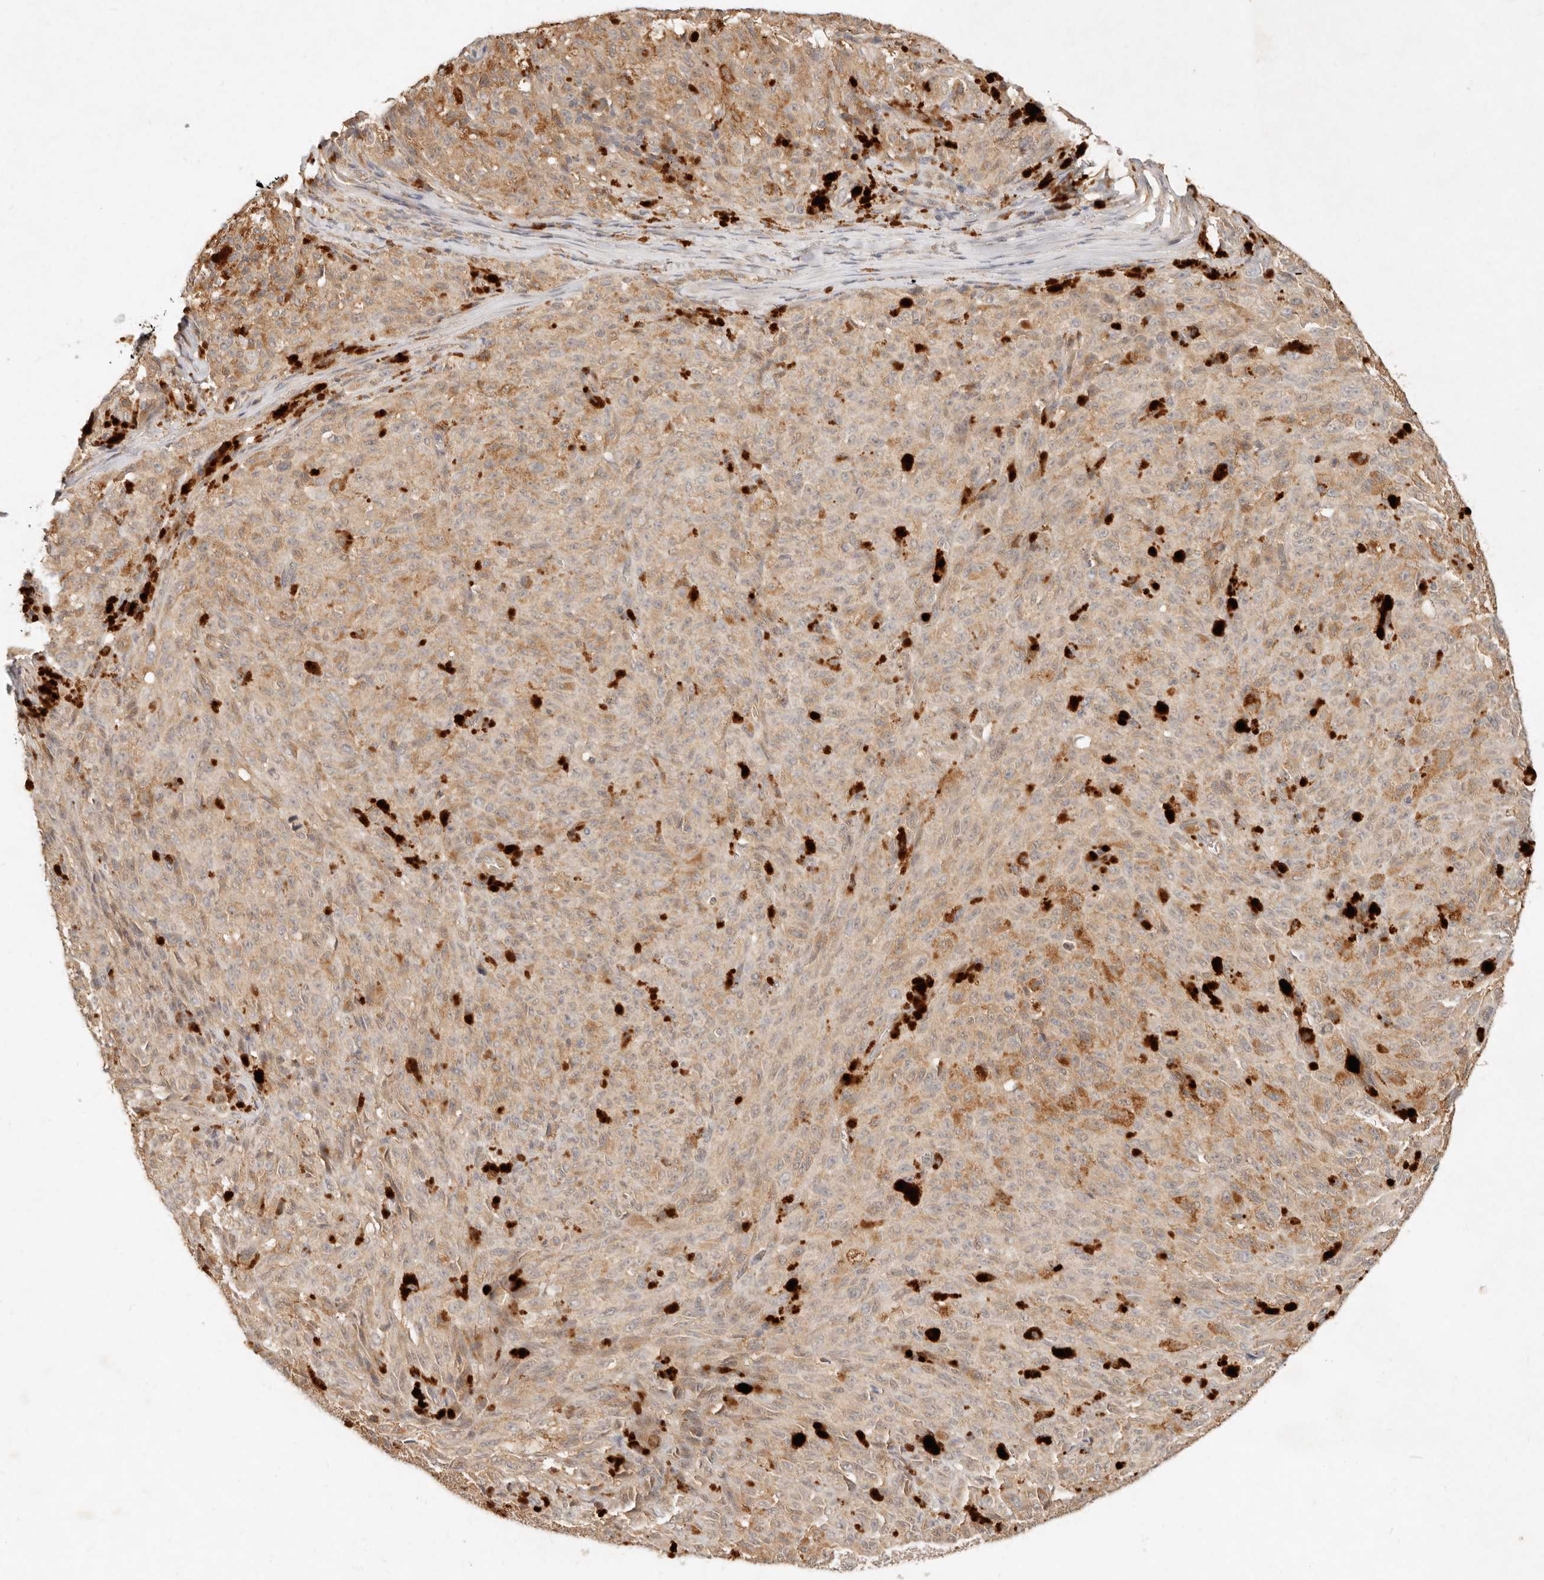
{"staining": {"intensity": "weak", "quantity": ">75%", "location": "cytoplasmic/membranous"}, "tissue": "melanoma", "cell_type": "Tumor cells", "image_type": "cancer", "snomed": [{"axis": "morphology", "description": "Malignant melanoma, NOS"}, {"axis": "topography", "description": "Skin"}], "caption": "Protein staining by immunohistochemistry (IHC) reveals weak cytoplasmic/membranous staining in about >75% of tumor cells in melanoma.", "gene": "FREM2", "patient": {"sex": "female", "age": 82}}